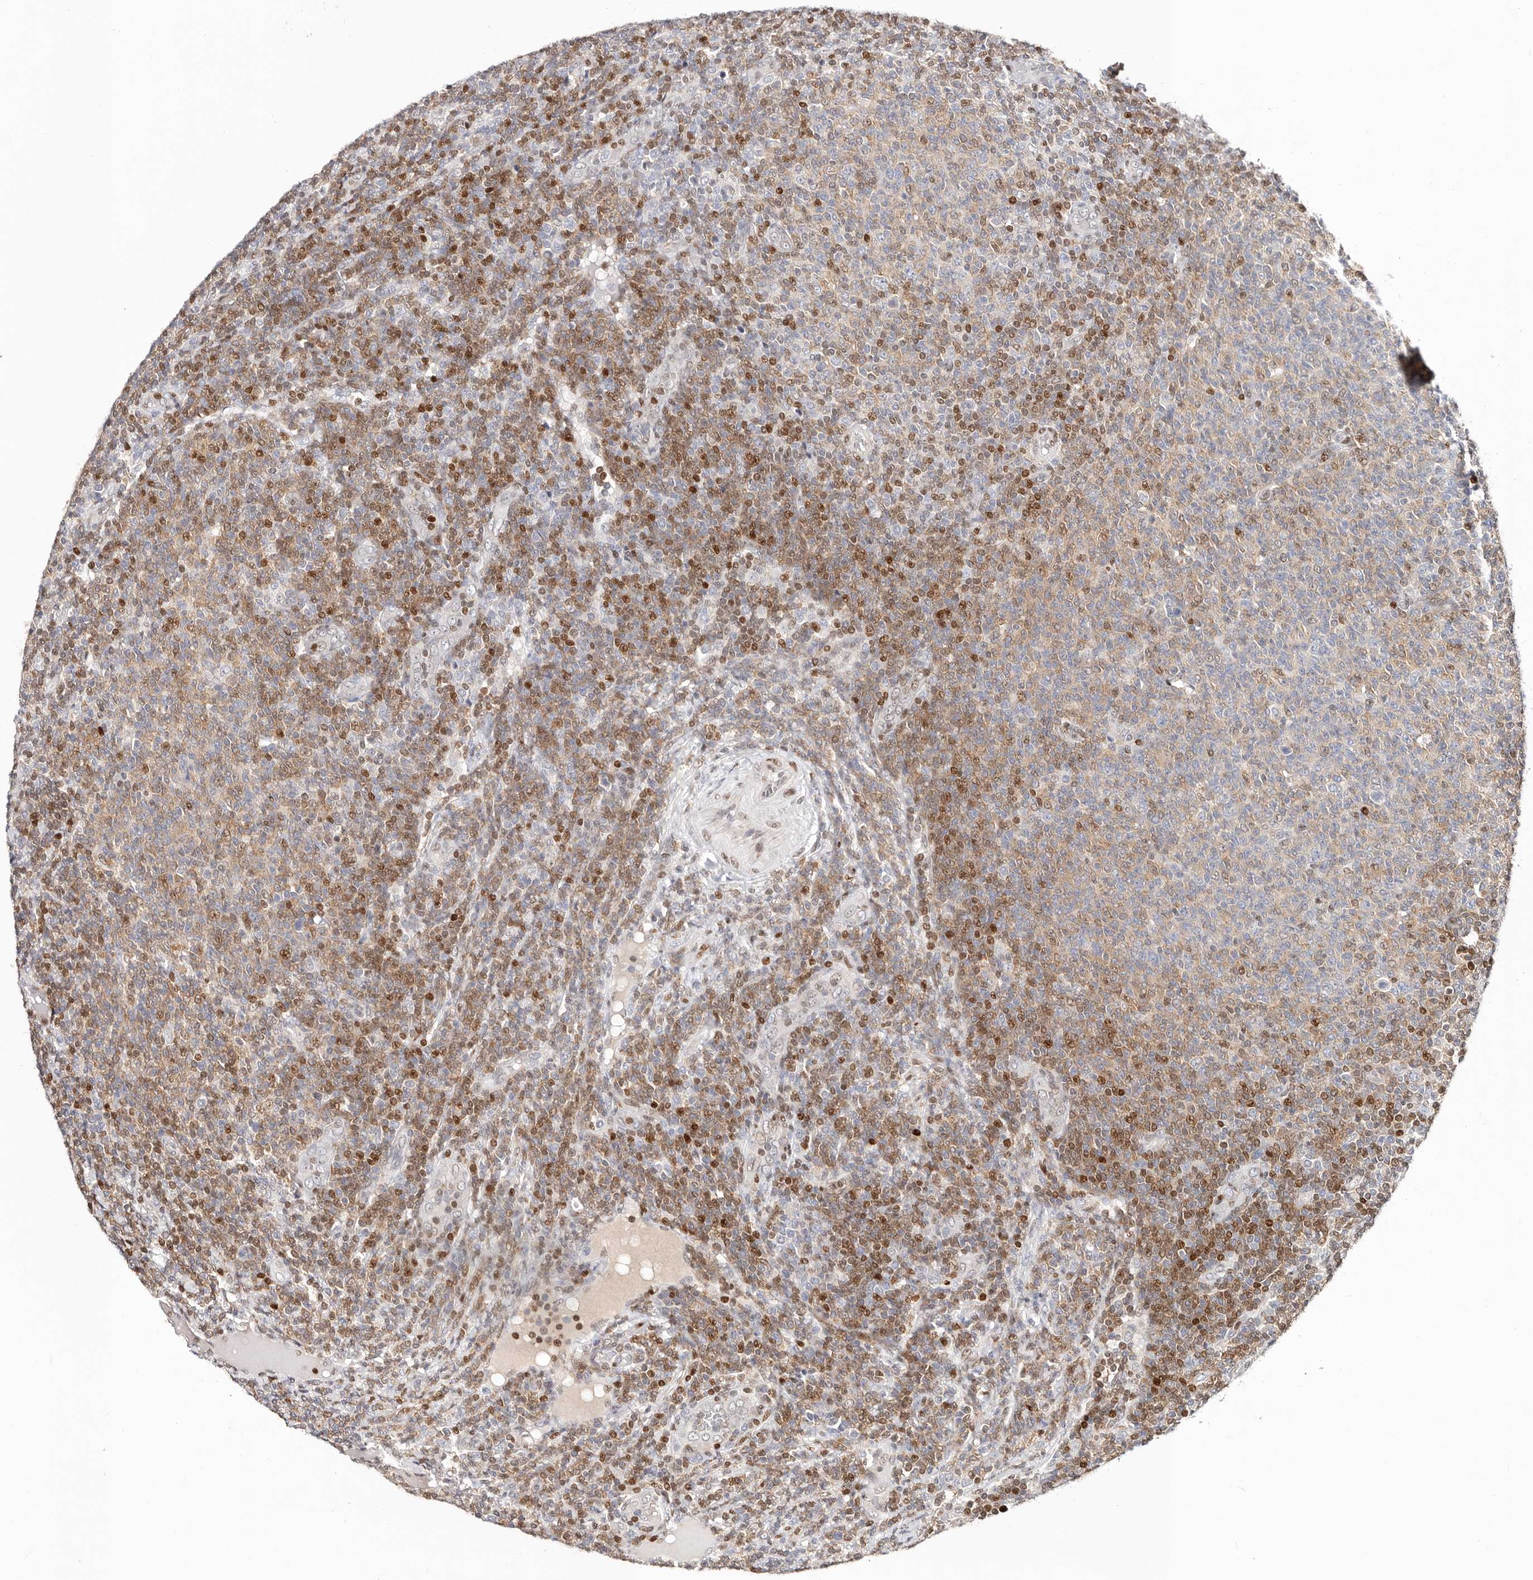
{"staining": {"intensity": "moderate", "quantity": ">75%", "location": "cytoplasmic/membranous,nuclear"}, "tissue": "lymphoma", "cell_type": "Tumor cells", "image_type": "cancer", "snomed": [{"axis": "morphology", "description": "Malignant lymphoma, non-Hodgkin's type, Low grade"}, {"axis": "topography", "description": "Lymph node"}], "caption": "This is a micrograph of immunohistochemistry (IHC) staining of lymphoma, which shows moderate staining in the cytoplasmic/membranous and nuclear of tumor cells.", "gene": "IQGAP3", "patient": {"sex": "male", "age": 66}}